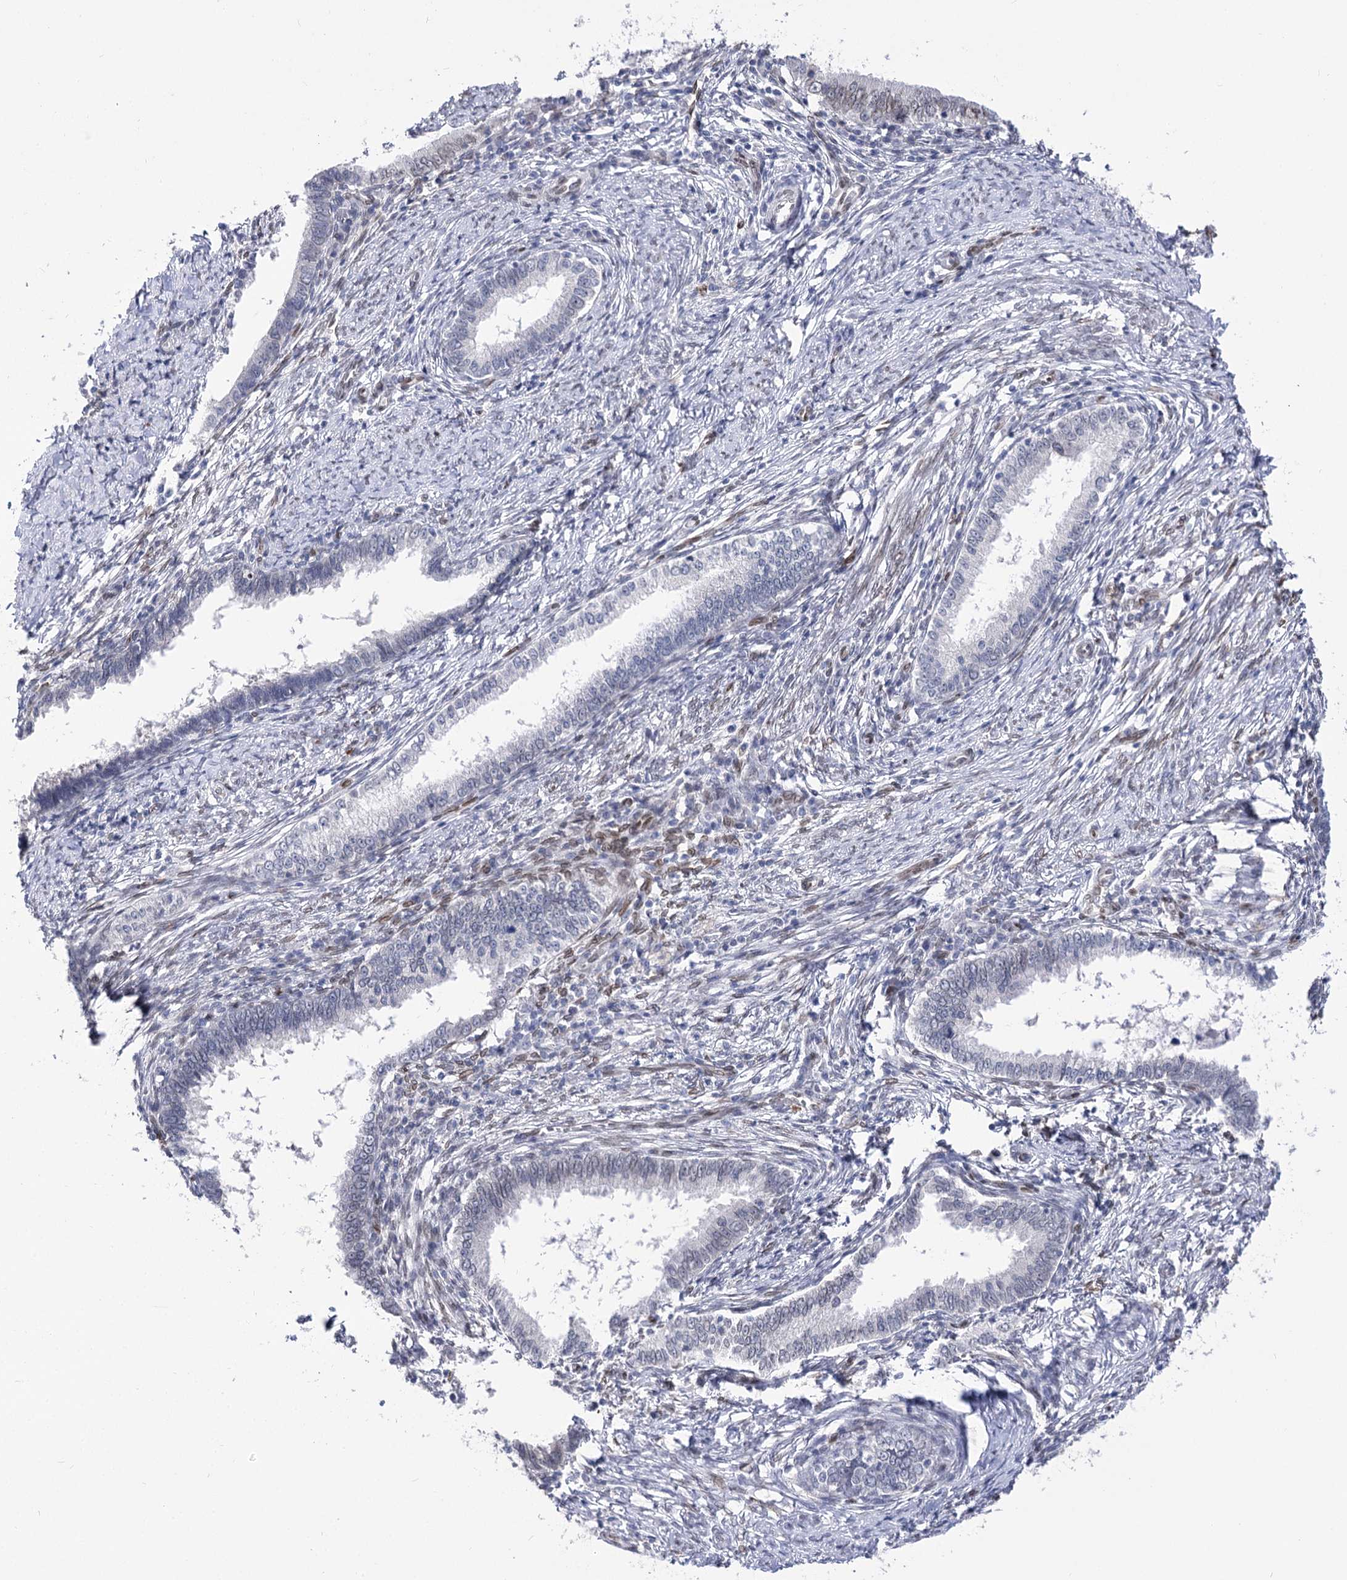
{"staining": {"intensity": "negative", "quantity": "none", "location": "none"}, "tissue": "cervical cancer", "cell_type": "Tumor cells", "image_type": "cancer", "snomed": [{"axis": "morphology", "description": "Adenocarcinoma, NOS"}, {"axis": "topography", "description": "Cervix"}], "caption": "Tumor cells show no significant protein staining in cervical adenocarcinoma.", "gene": "TMEM201", "patient": {"sex": "female", "age": 36}}